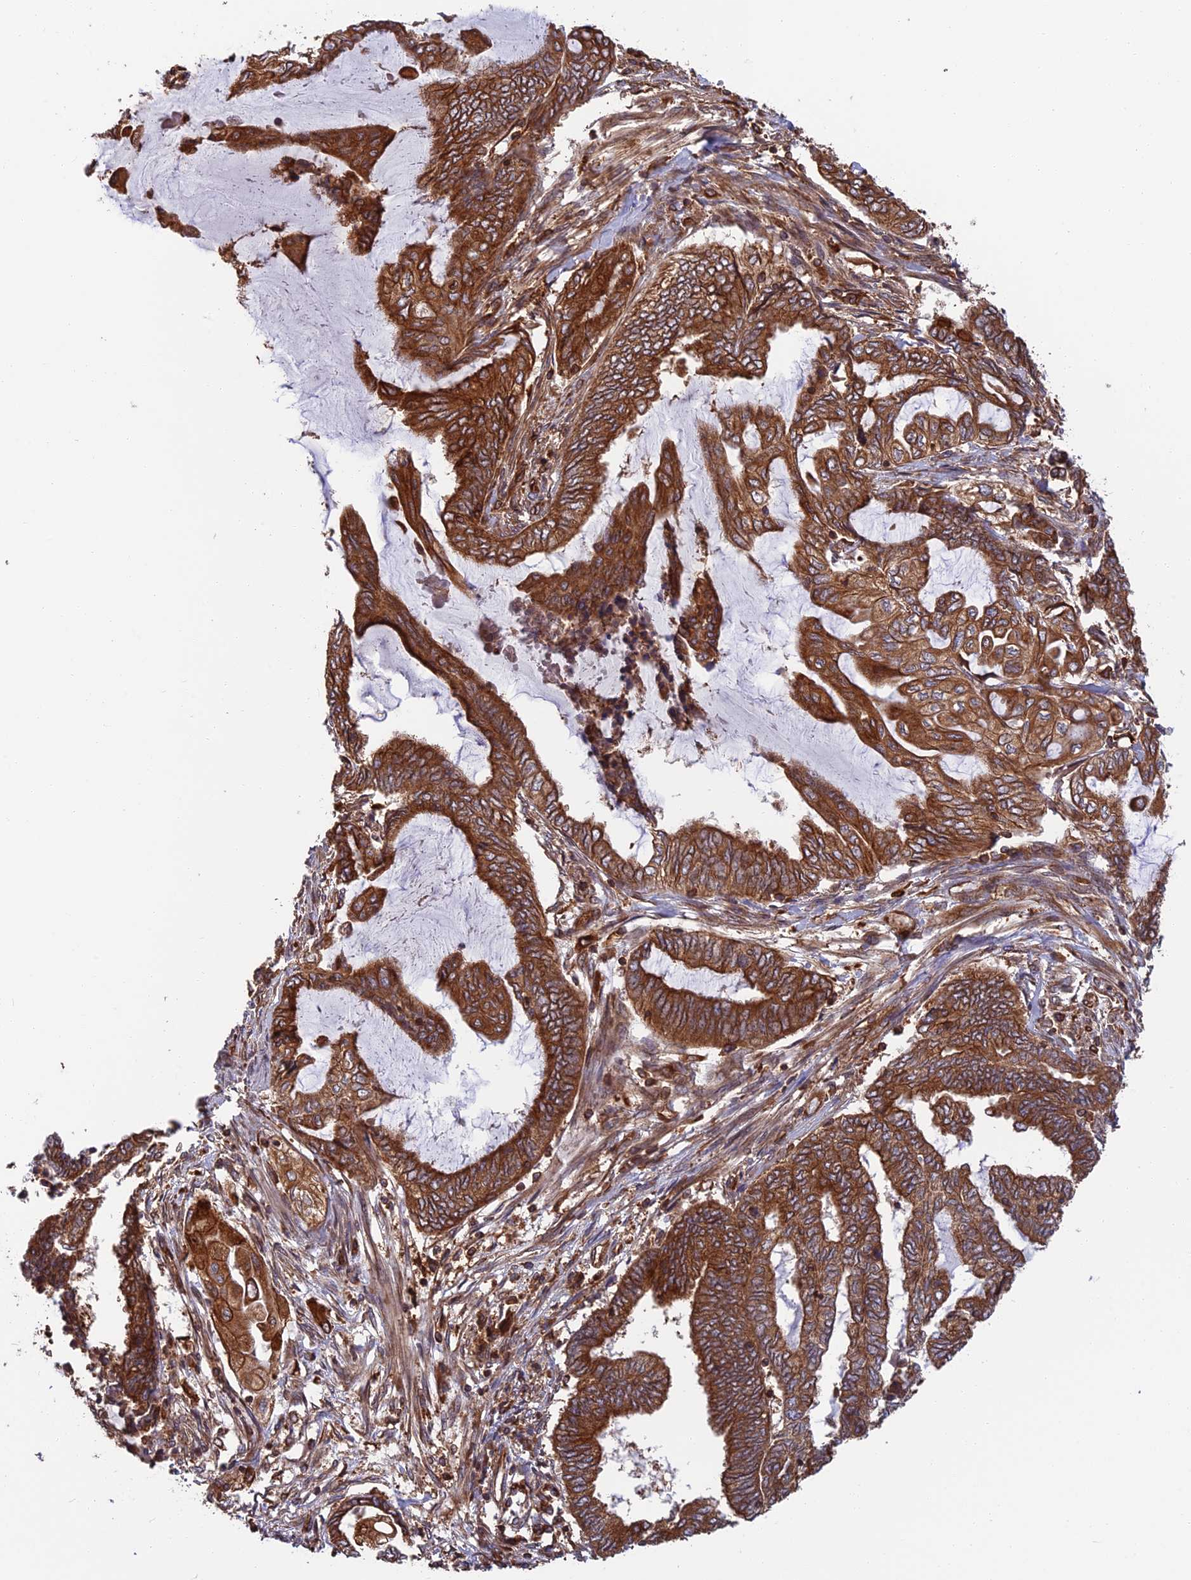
{"staining": {"intensity": "strong", "quantity": ">75%", "location": "cytoplasmic/membranous"}, "tissue": "endometrial cancer", "cell_type": "Tumor cells", "image_type": "cancer", "snomed": [{"axis": "morphology", "description": "Adenocarcinoma, NOS"}, {"axis": "topography", "description": "Uterus"}, {"axis": "topography", "description": "Endometrium"}], "caption": "Protein expression analysis of adenocarcinoma (endometrial) shows strong cytoplasmic/membranous expression in approximately >75% of tumor cells.", "gene": "WDR1", "patient": {"sex": "female", "age": 70}}